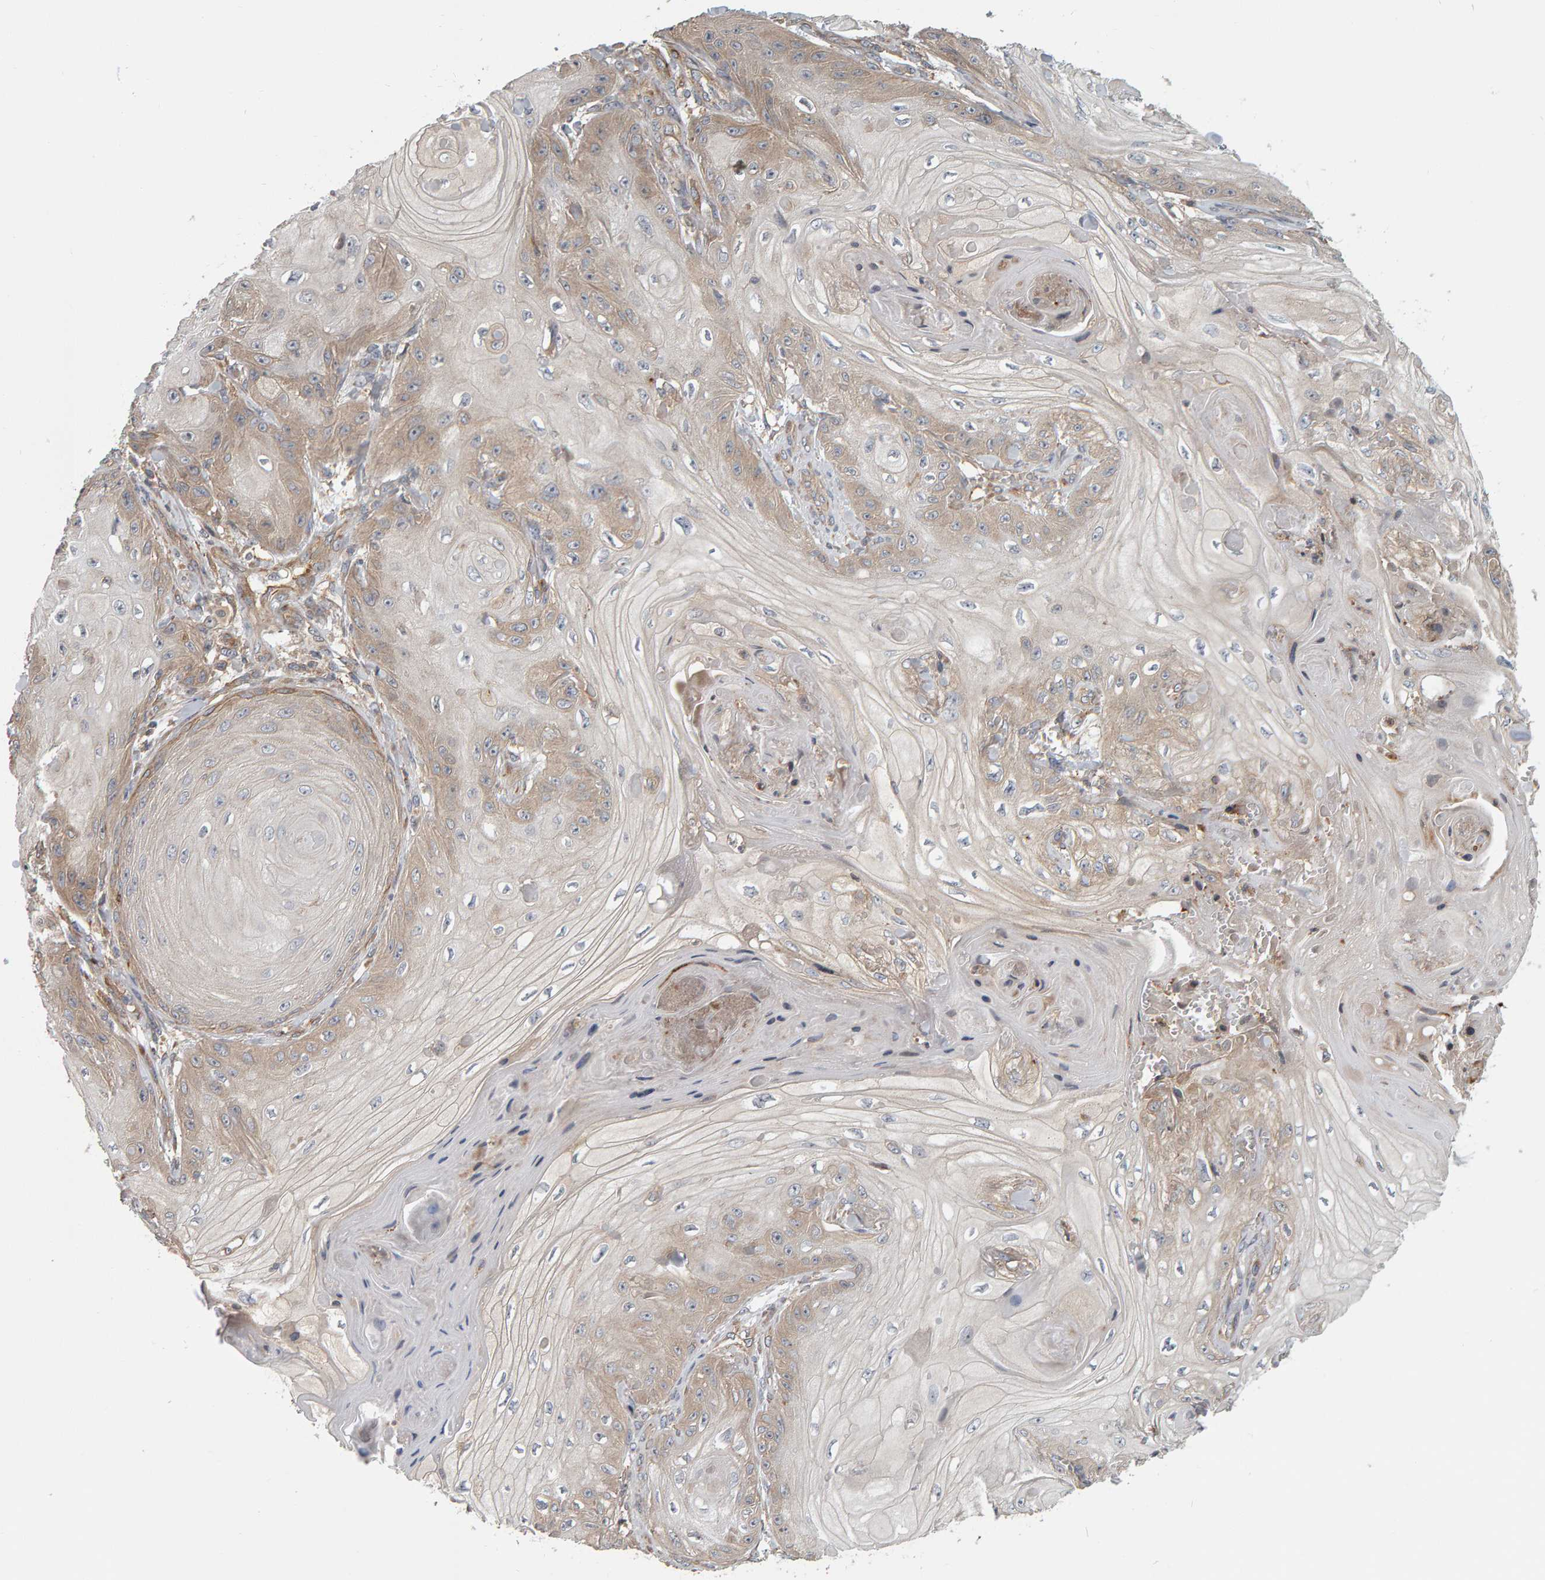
{"staining": {"intensity": "weak", "quantity": "25%-75%", "location": "cytoplasmic/membranous"}, "tissue": "skin cancer", "cell_type": "Tumor cells", "image_type": "cancer", "snomed": [{"axis": "morphology", "description": "Squamous cell carcinoma, NOS"}, {"axis": "topography", "description": "Skin"}], "caption": "Skin squamous cell carcinoma was stained to show a protein in brown. There is low levels of weak cytoplasmic/membranous positivity in about 25%-75% of tumor cells.", "gene": "C9orf72", "patient": {"sex": "male", "age": 74}}